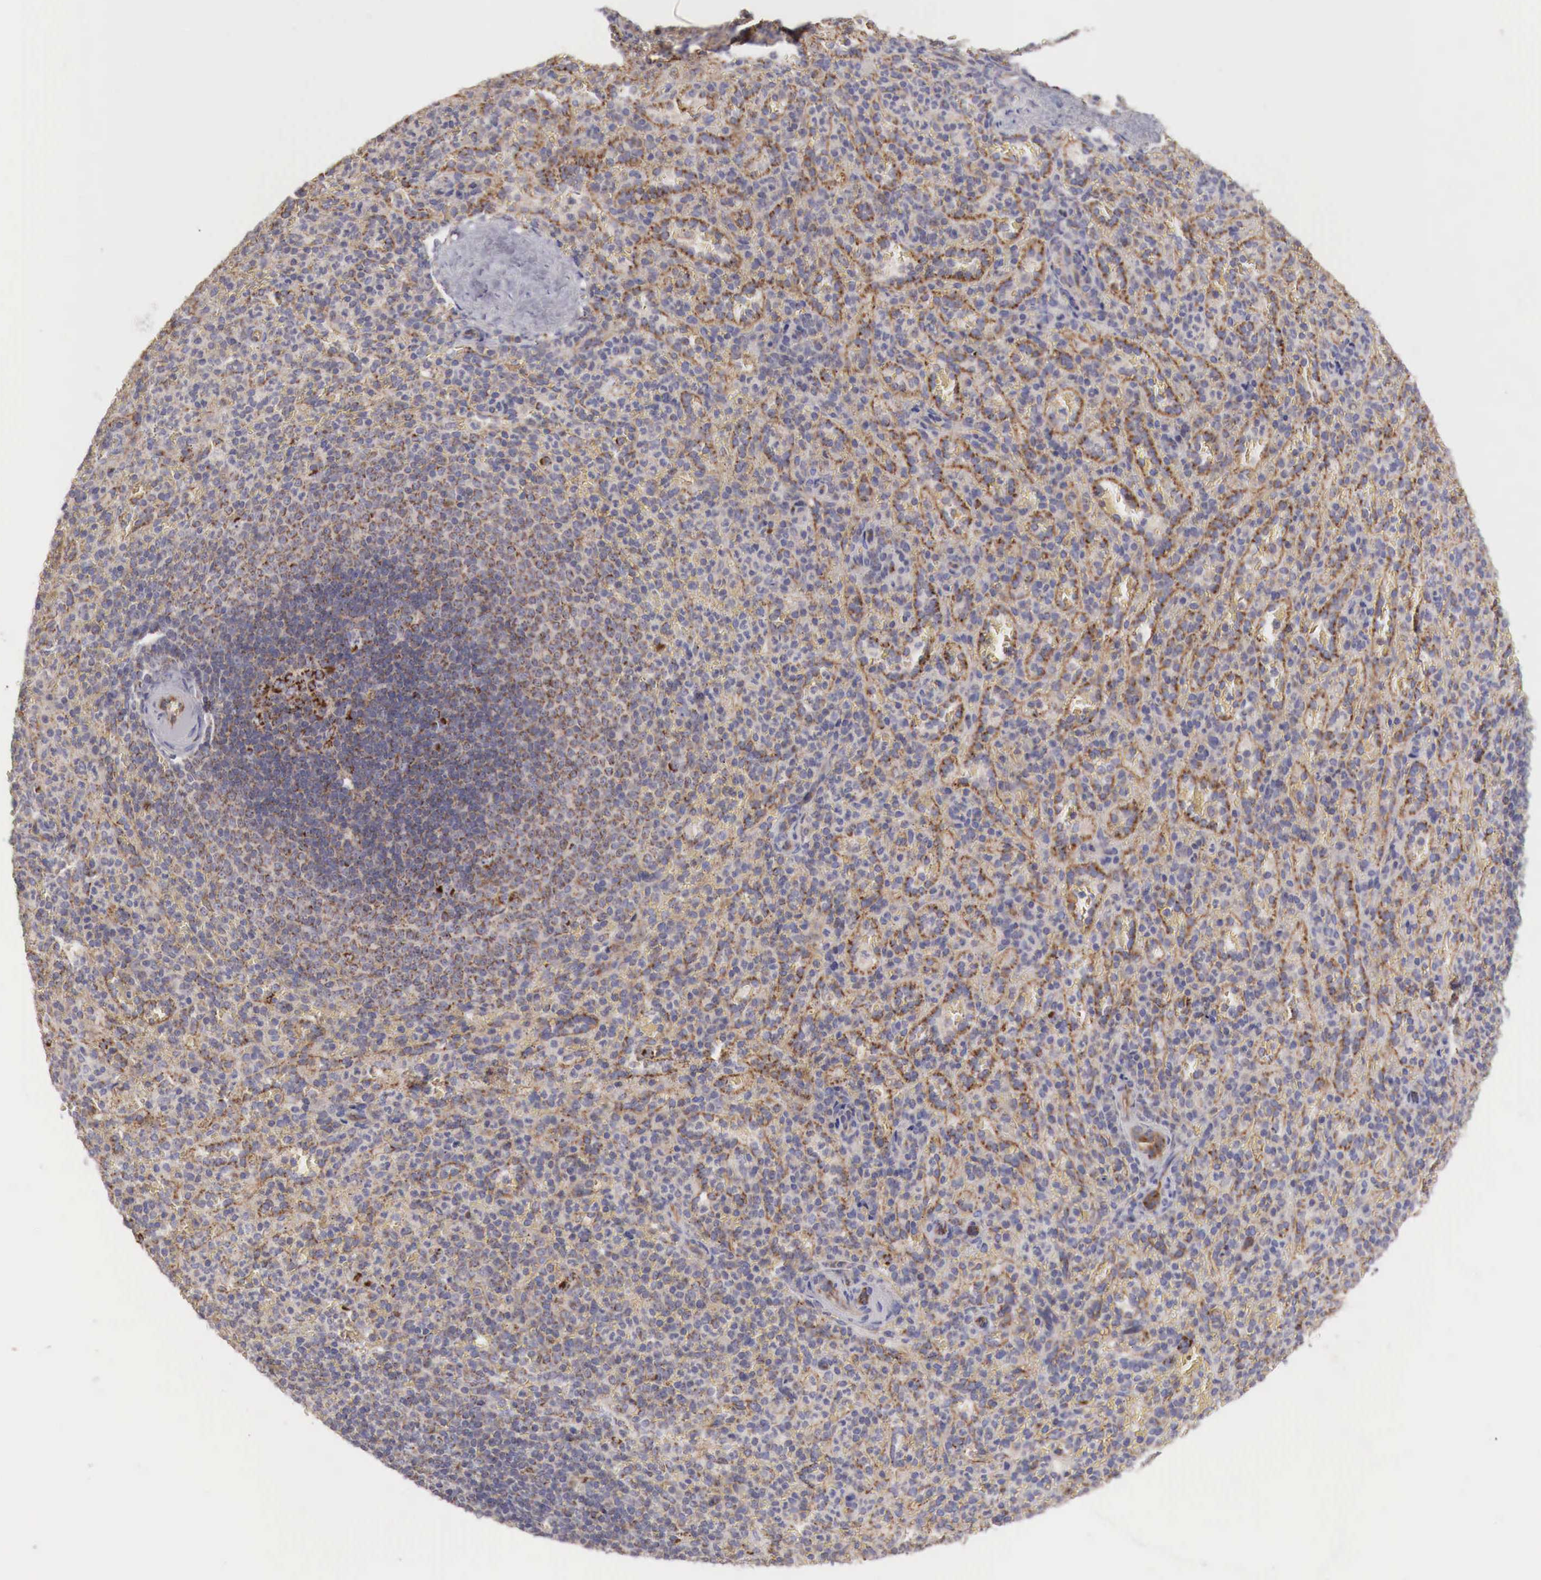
{"staining": {"intensity": "moderate", "quantity": "<25%", "location": "cytoplasmic/membranous"}, "tissue": "spleen", "cell_type": "Cells in red pulp", "image_type": "normal", "snomed": [{"axis": "morphology", "description": "Normal tissue, NOS"}, {"axis": "topography", "description": "Spleen"}], "caption": "IHC (DAB (3,3'-diaminobenzidine)) staining of unremarkable human spleen exhibits moderate cytoplasmic/membranous protein staining in about <25% of cells in red pulp. (DAB (3,3'-diaminobenzidine) IHC with brightfield microscopy, high magnification).", "gene": "XPNPEP3", "patient": {"sex": "female", "age": 21}}